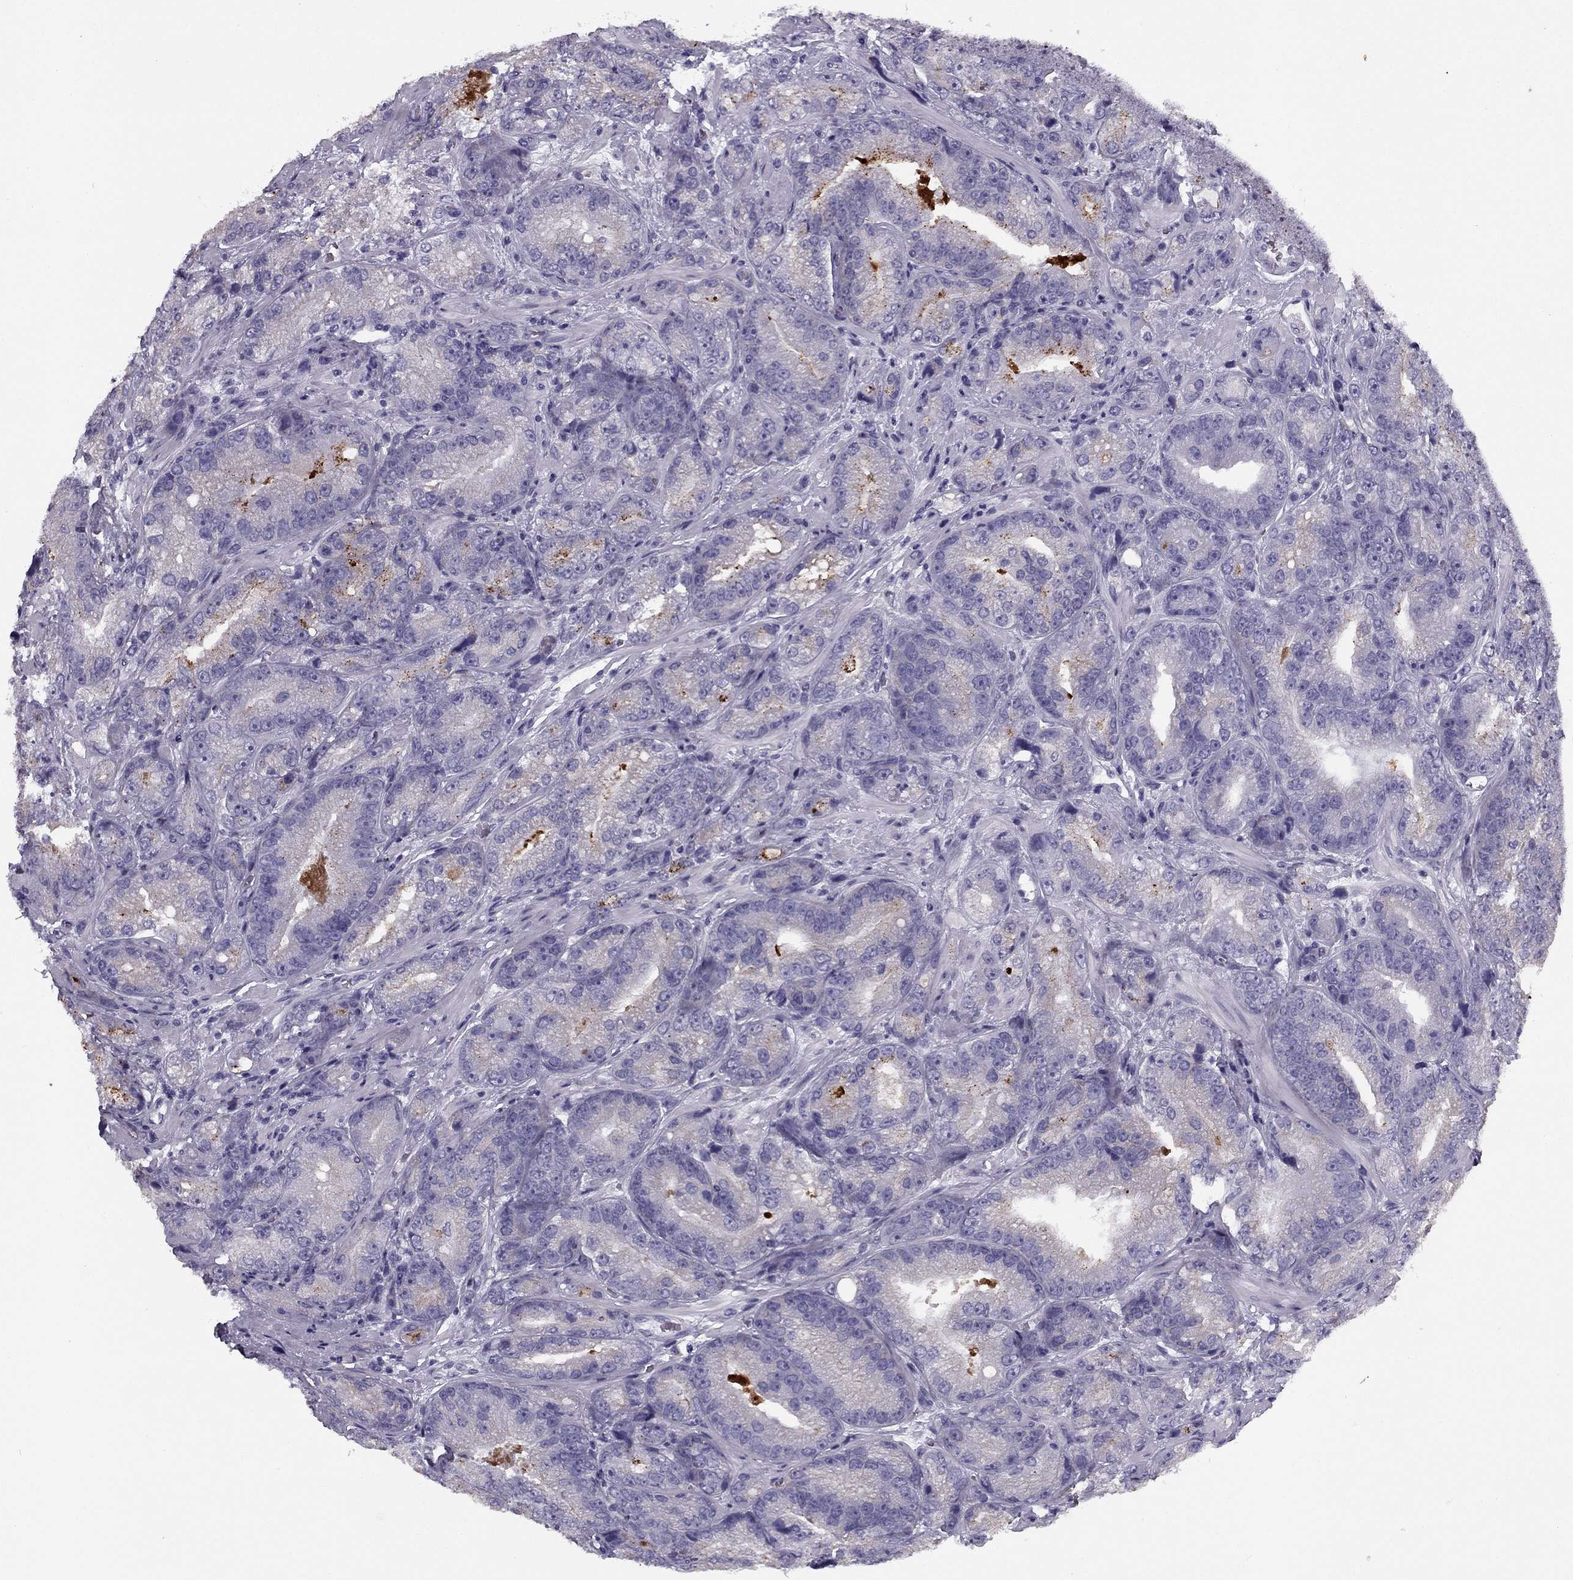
{"staining": {"intensity": "negative", "quantity": "none", "location": "none"}, "tissue": "prostate cancer", "cell_type": "Tumor cells", "image_type": "cancer", "snomed": [{"axis": "morphology", "description": "Adenocarcinoma, NOS"}, {"axis": "topography", "description": "Prostate"}], "caption": "Immunohistochemical staining of human adenocarcinoma (prostate) reveals no significant positivity in tumor cells.", "gene": "MC5R", "patient": {"sex": "male", "age": 63}}